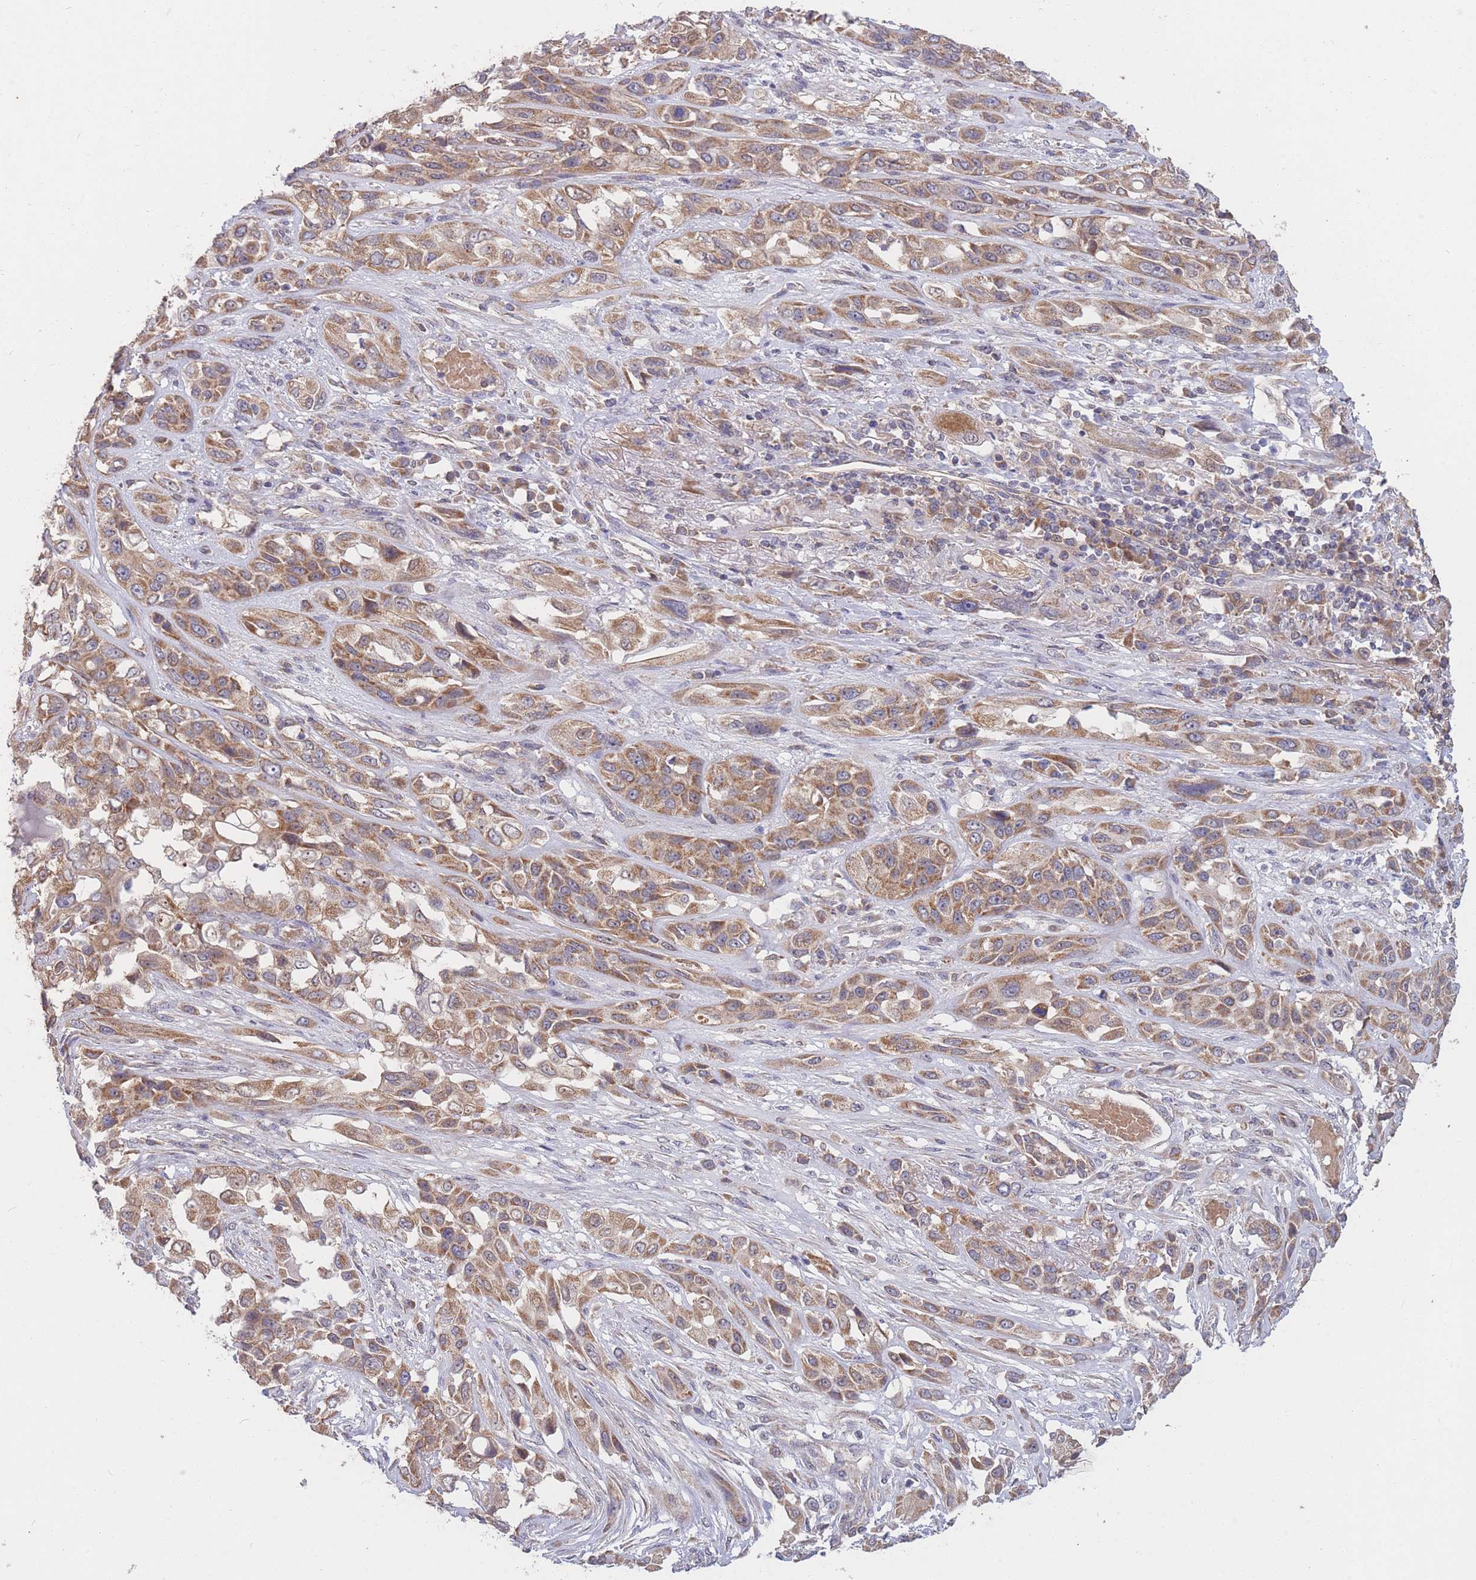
{"staining": {"intensity": "moderate", "quantity": ">75%", "location": "cytoplasmic/membranous"}, "tissue": "lung cancer", "cell_type": "Tumor cells", "image_type": "cancer", "snomed": [{"axis": "morphology", "description": "Squamous cell carcinoma, NOS"}, {"axis": "topography", "description": "Lung"}], "caption": "Immunohistochemical staining of human squamous cell carcinoma (lung) displays medium levels of moderate cytoplasmic/membranous protein staining in approximately >75% of tumor cells.", "gene": "PTPMT1", "patient": {"sex": "female", "age": 70}}